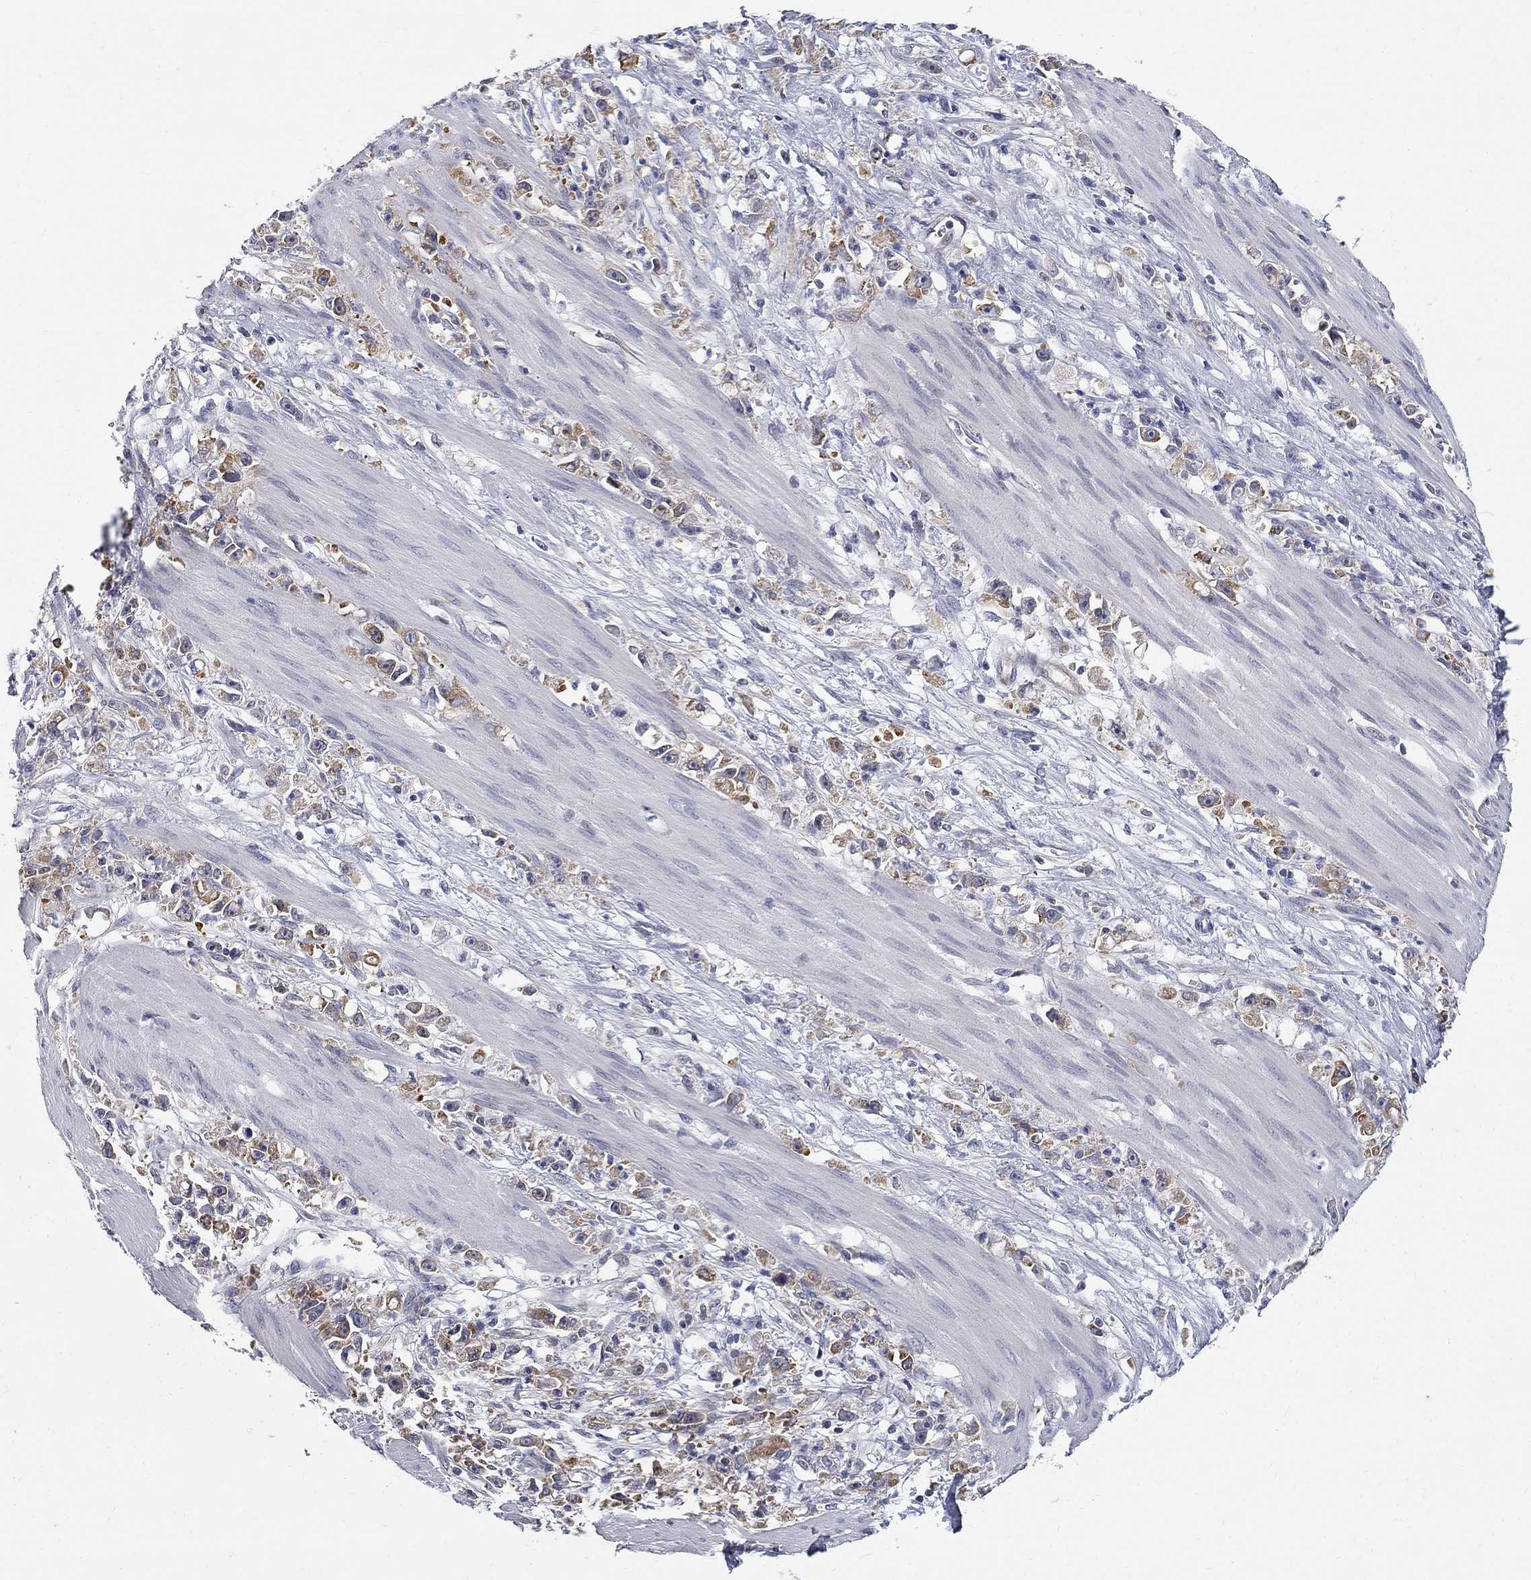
{"staining": {"intensity": "moderate", "quantity": "<25%", "location": "cytoplasmic/membranous"}, "tissue": "stomach cancer", "cell_type": "Tumor cells", "image_type": "cancer", "snomed": [{"axis": "morphology", "description": "Adenocarcinoma, NOS"}, {"axis": "topography", "description": "Stomach"}], "caption": "Protein expression analysis of human stomach cancer (adenocarcinoma) reveals moderate cytoplasmic/membranous staining in approximately <25% of tumor cells.", "gene": "GALNT8", "patient": {"sex": "female", "age": 59}}